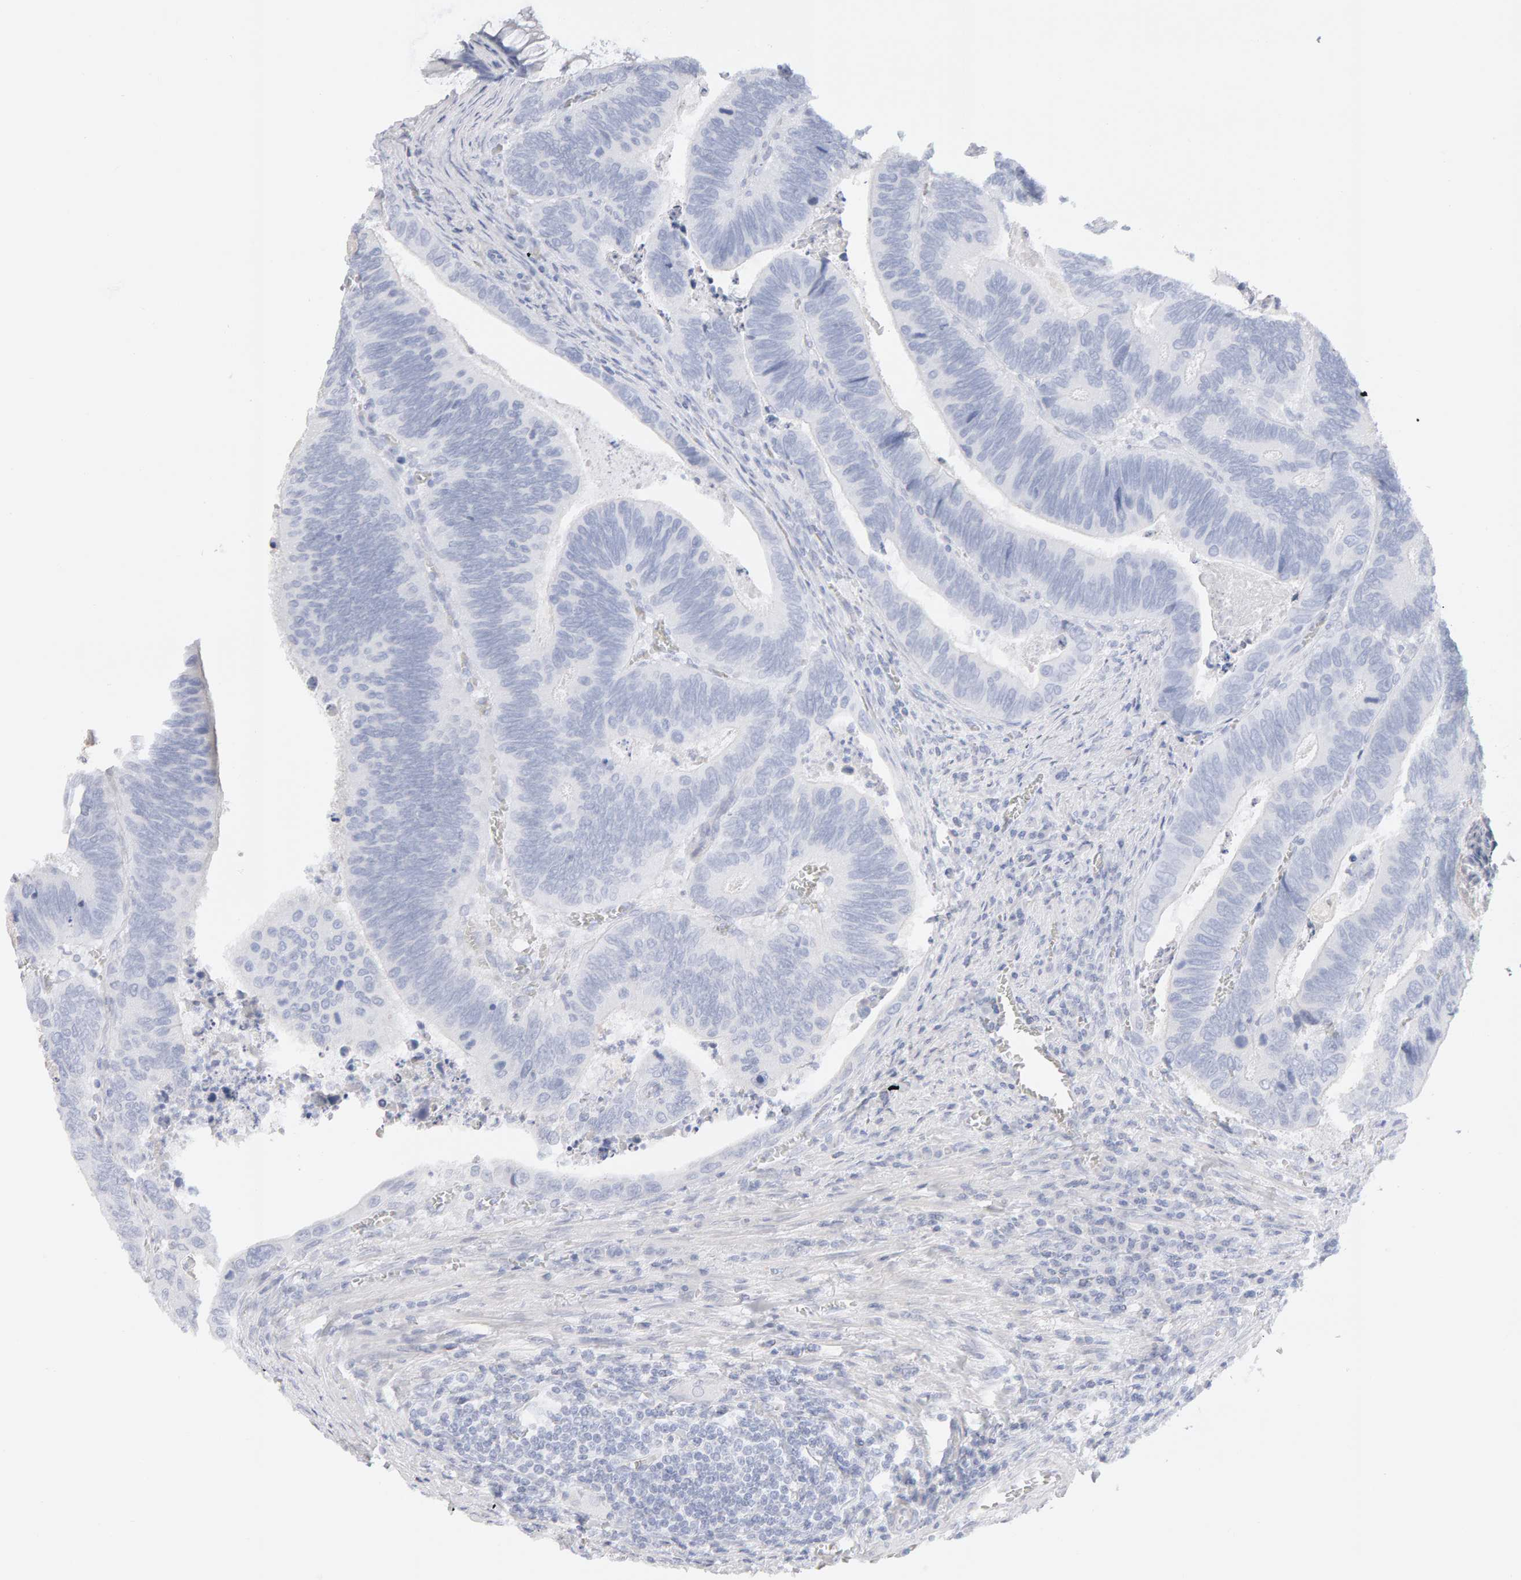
{"staining": {"intensity": "negative", "quantity": "none", "location": "none"}, "tissue": "colorectal cancer", "cell_type": "Tumor cells", "image_type": "cancer", "snomed": [{"axis": "morphology", "description": "Inflammation, NOS"}, {"axis": "morphology", "description": "Adenocarcinoma, NOS"}, {"axis": "topography", "description": "Colon"}], "caption": "Human colorectal cancer (adenocarcinoma) stained for a protein using immunohistochemistry demonstrates no positivity in tumor cells.", "gene": "METRNL", "patient": {"sex": "male", "age": 72}}